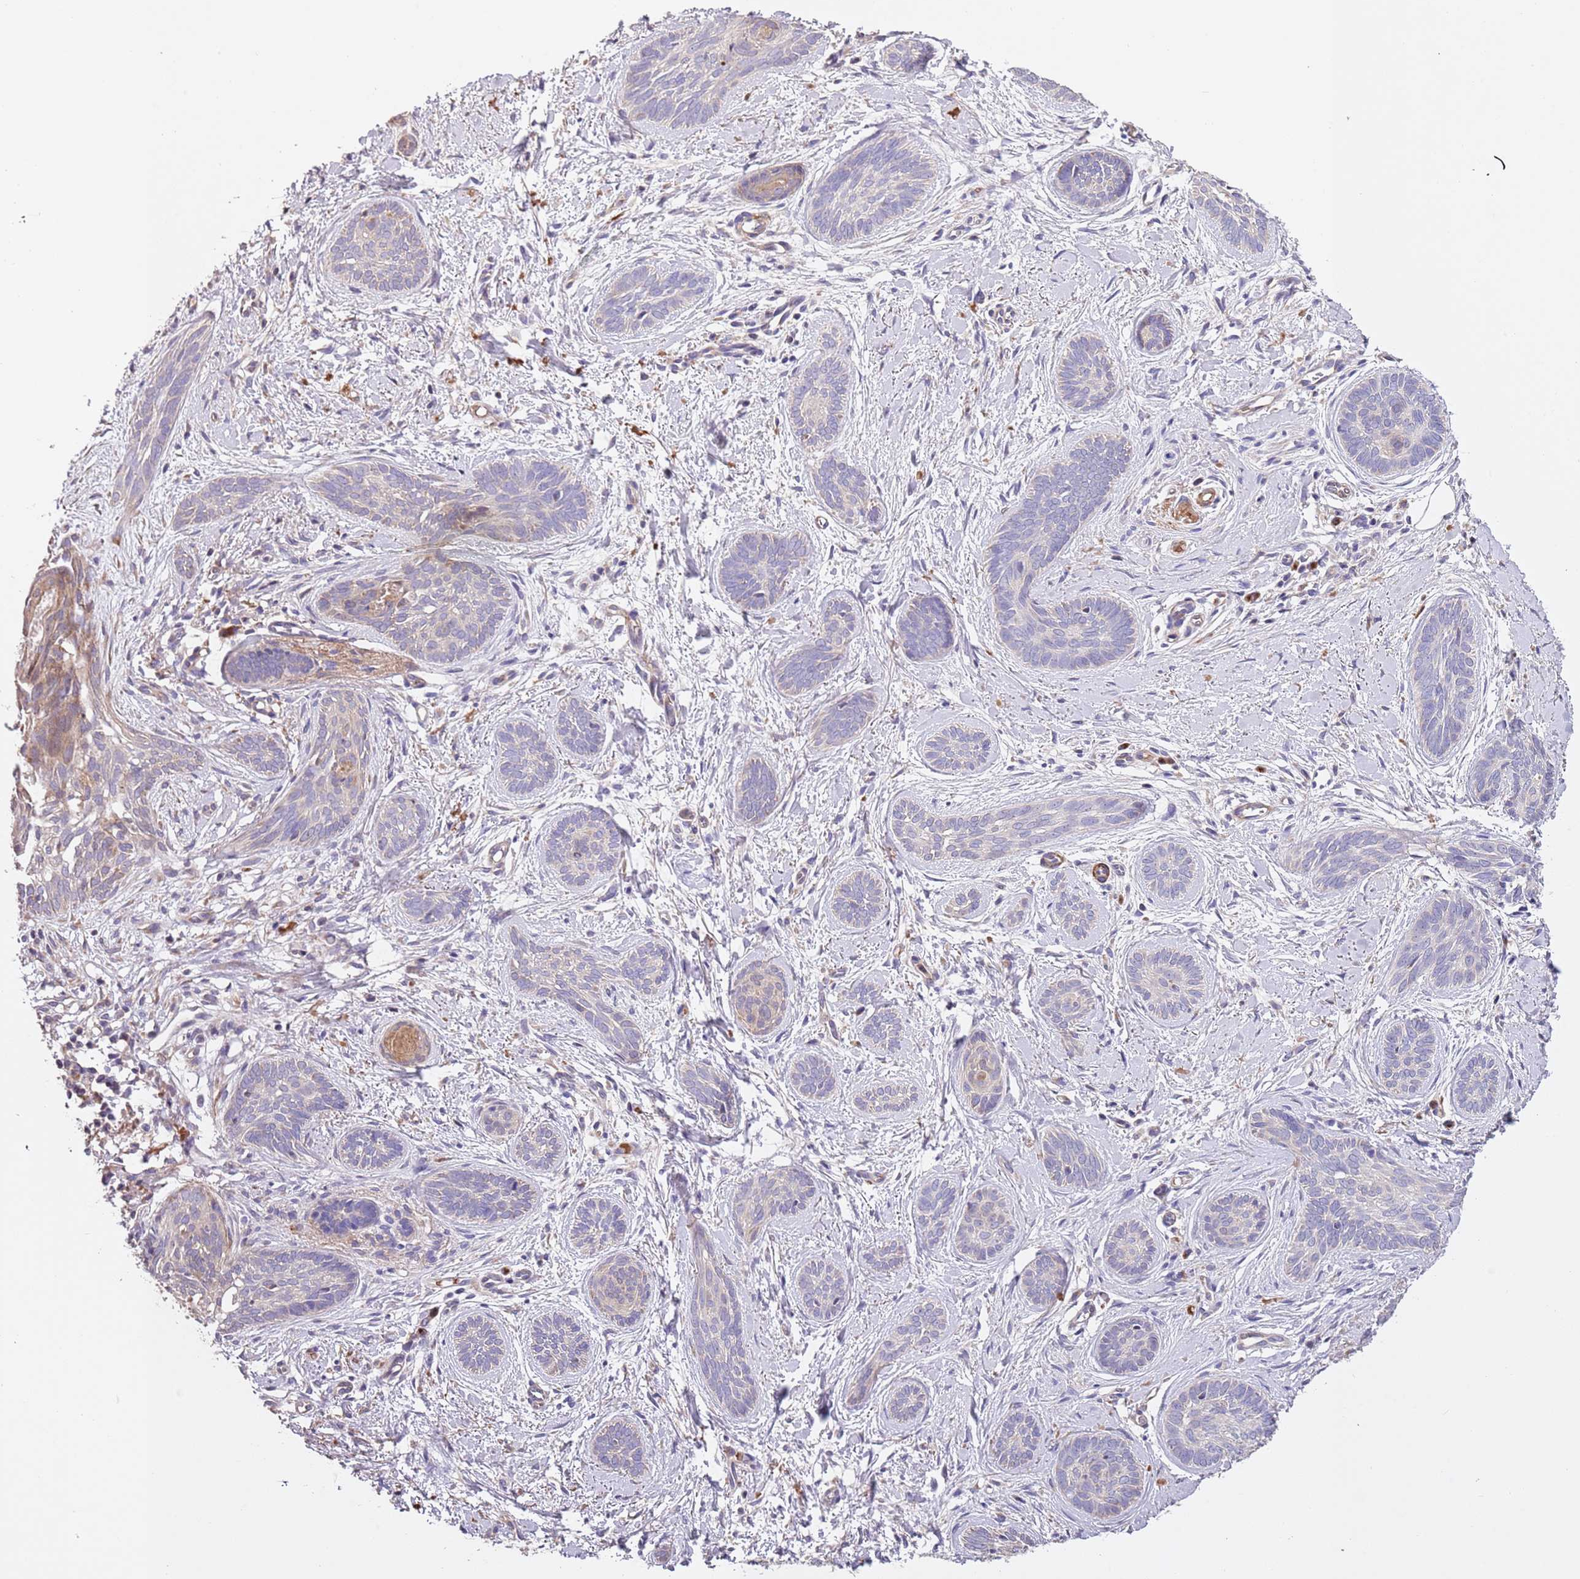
{"staining": {"intensity": "negative", "quantity": "none", "location": "none"}, "tissue": "skin cancer", "cell_type": "Tumor cells", "image_type": "cancer", "snomed": [{"axis": "morphology", "description": "Basal cell carcinoma"}, {"axis": "topography", "description": "Skin"}], "caption": "Skin cancer was stained to show a protein in brown. There is no significant expression in tumor cells.", "gene": "PIGA", "patient": {"sex": "female", "age": 81}}